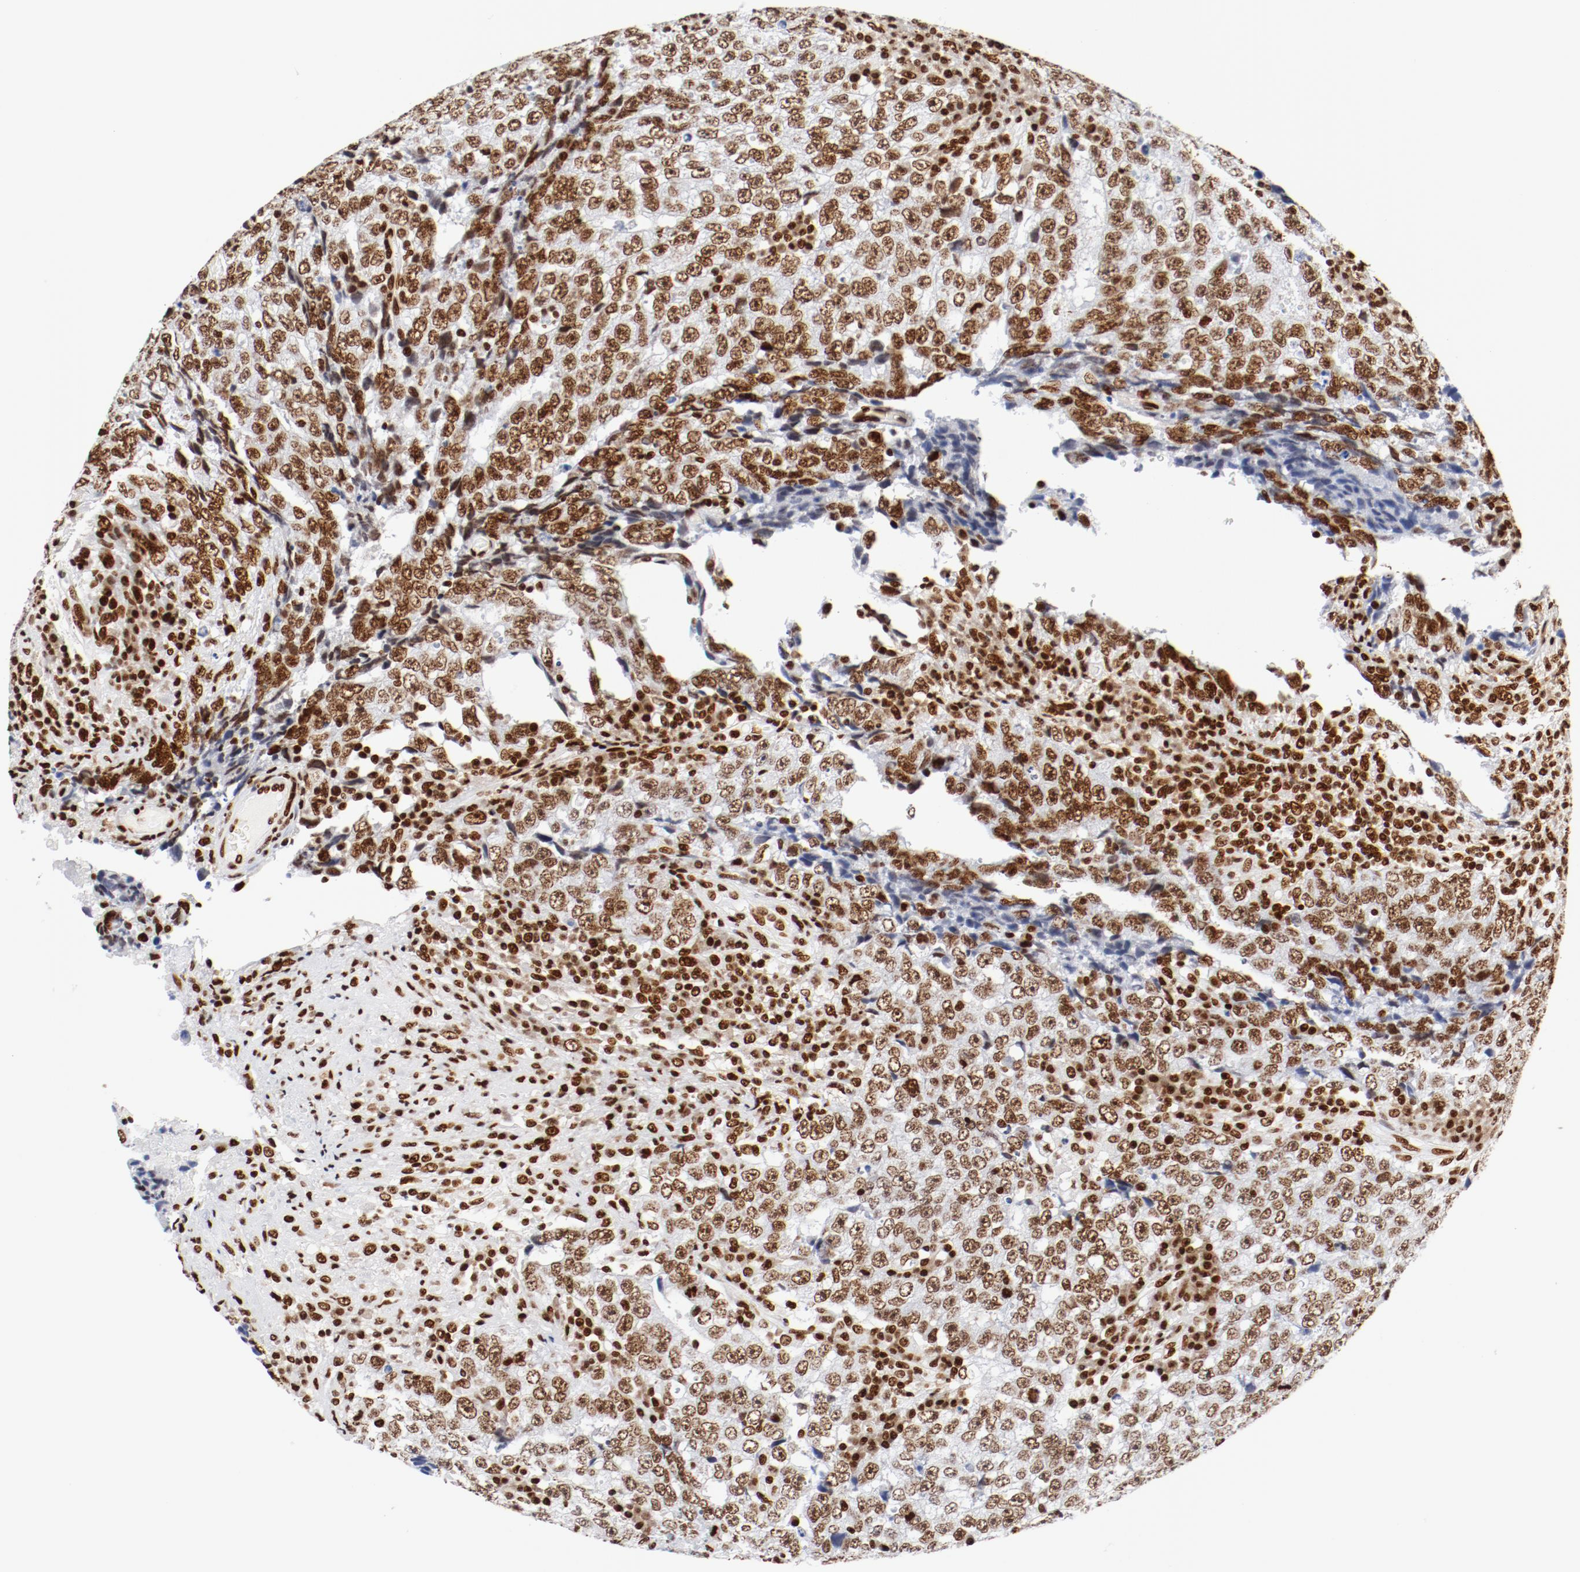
{"staining": {"intensity": "moderate", "quantity": ">75%", "location": "nuclear"}, "tissue": "testis cancer", "cell_type": "Tumor cells", "image_type": "cancer", "snomed": [{"axis": "morphology", "description": "Necrosis, NOS"}, {"axis": "morphology", "description": "Carcinoma, Embryonal, NOS"}, {"axis": "topography", "description": "Testis"}], "caption": "Immunohistochemical staining of human testis cancer (embryonal carcinoma) demonstrates medium levels of moderate nuclear protein expression in approximately >75% of tumor cells. (DAB (3,3'-diaminobenzidine) IHC with brightfield microscopy, high magnification).", "gene": "CTBP1", "patient": {"sex": "male", "age": 19}}